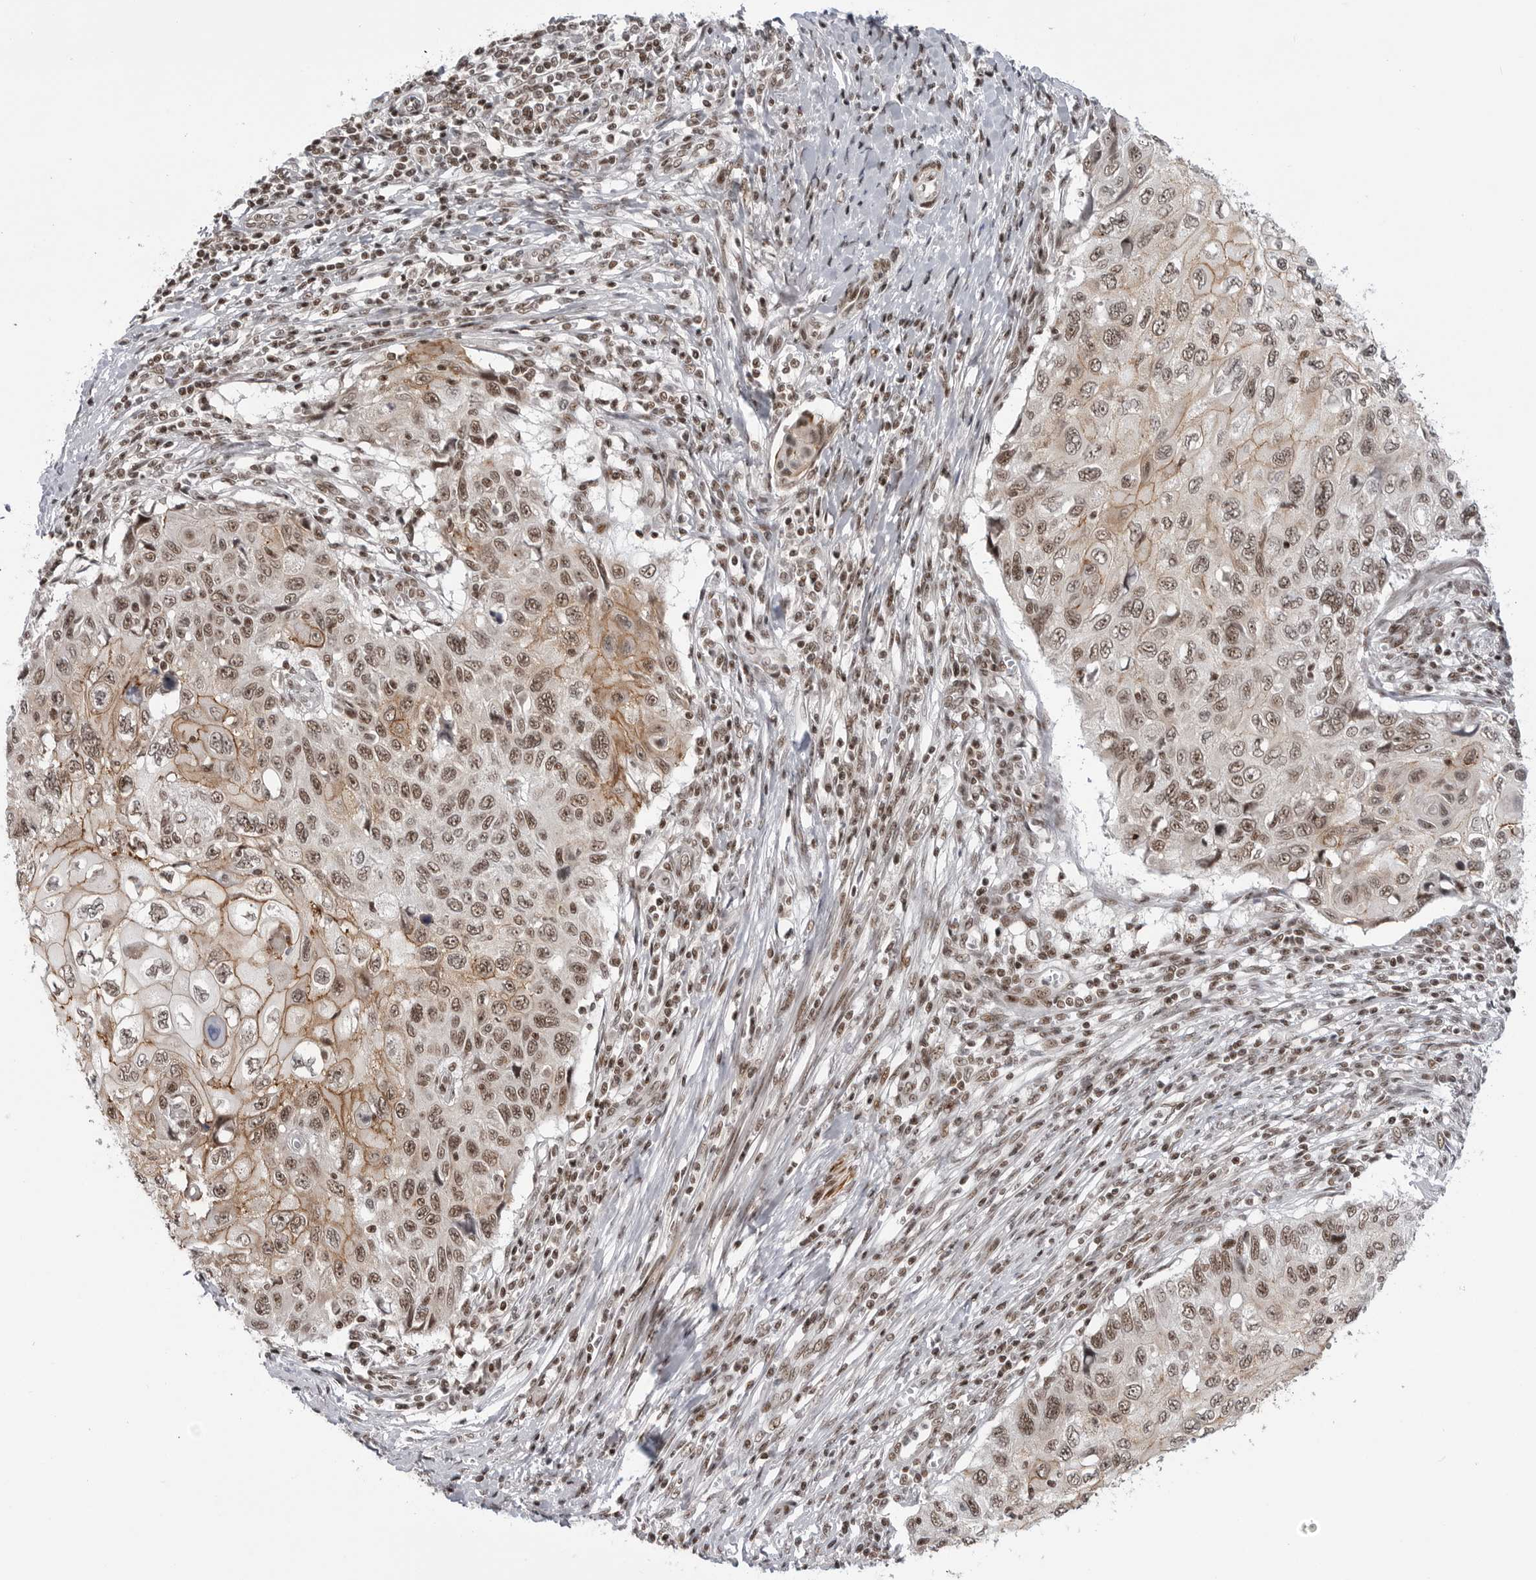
{"staining": {"intensity": "moderate", "quantity": ">75%", "location": "cytoplasmic/membranous,nuclear"}, "tissue": "cervical cancer", "cell_type": "Tumor cells", "image_type": "cancer", "snomed": [{"axis": "morphology", "description": "Squamous cell carcinoma, NOS"}, {"axis": "topography", "description": "Cervix"}], "caption": "Brown immunohistochemical staining in human cervical cancer (squamous cell carcinoma) exhibits moderate cytoplasmic/membranous and nuclear expression in approximately >75% of tumor cells.", "gene": "TRIM66", "patient": {"sex": "female", "age": 70}}